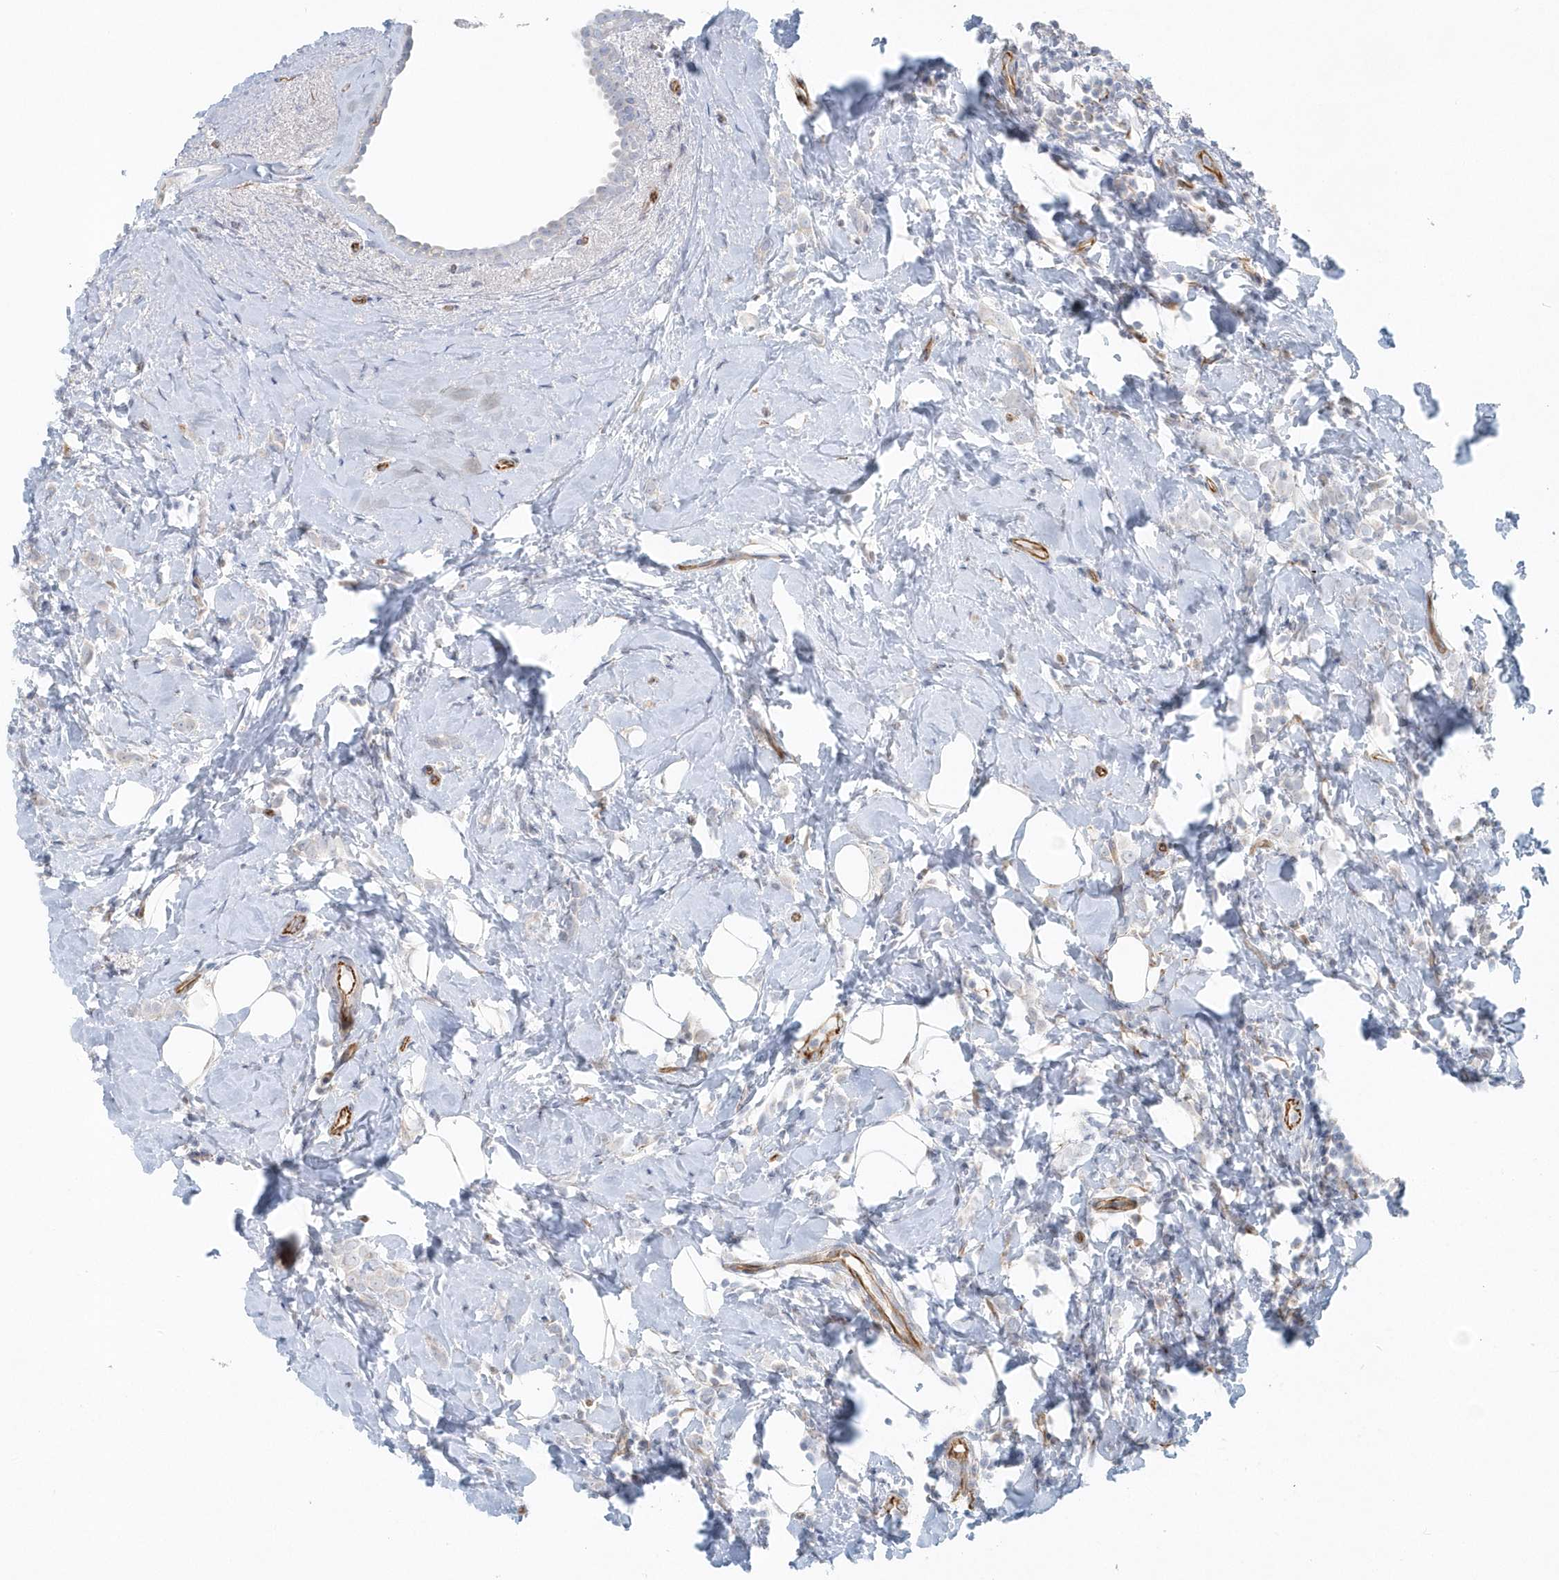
{"staining": {"intensity": "negative", "quantity": "none", "location": "none"}, "tissue": "breast cancer", "cell_type": "Tumor cells", "image_type": "cancer", "snomed": [{"axis": "morphology", "description": "Lobular carcinoma"}, {"axis": "topography", "description": "Breast"}], "caption": "Tumor cells are negative for brown protein staining in lobular carcinoma (breast).", "gene": "GPR152", "patient": {"sex": "female", "age": 47}}